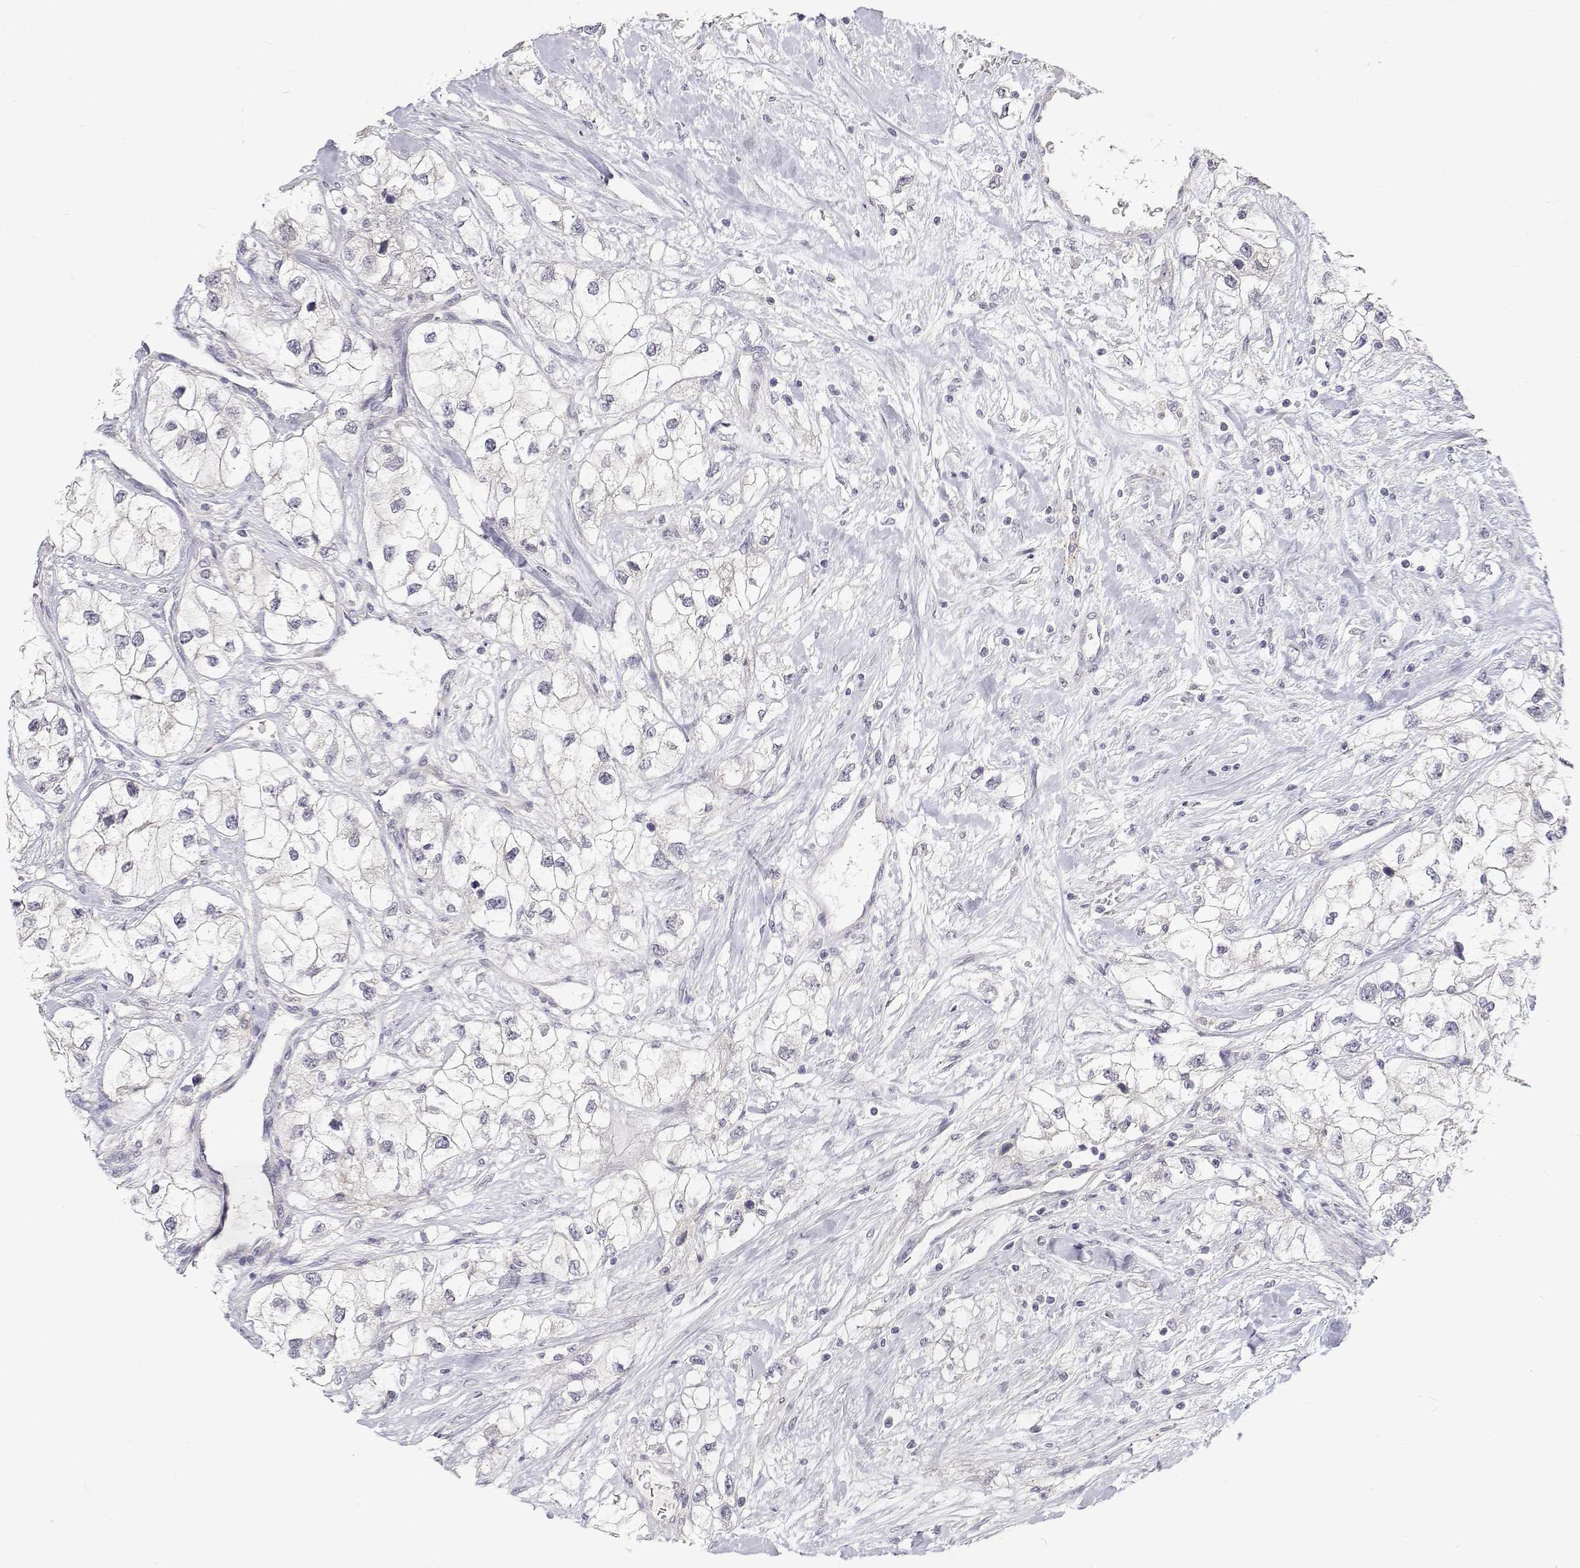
{"staining": {"intensity": "negative", "quantity": "none", "location": "none"}, "tissue": "renal cancer", "cell_type": "Tumor cells", "image_type": "cancer", "snomed": [{"axis": "morphology", "description": "Adenocarcinoma, NOS"}, {"axis": "topography", "description": "Kidney"}], "caption": "Renal cancer (adenocarcinoma) was stained to show a protein in brown. There is no significant expression in tumor cells. (Stains: DAB (3,3'-diaminobenzidine) IHC with hematoxylin counter stain, Microscopy: brightfield microscopy at high magnification).", "gene": "MYPN", "patient": {"sex": "male", "age": 59}}